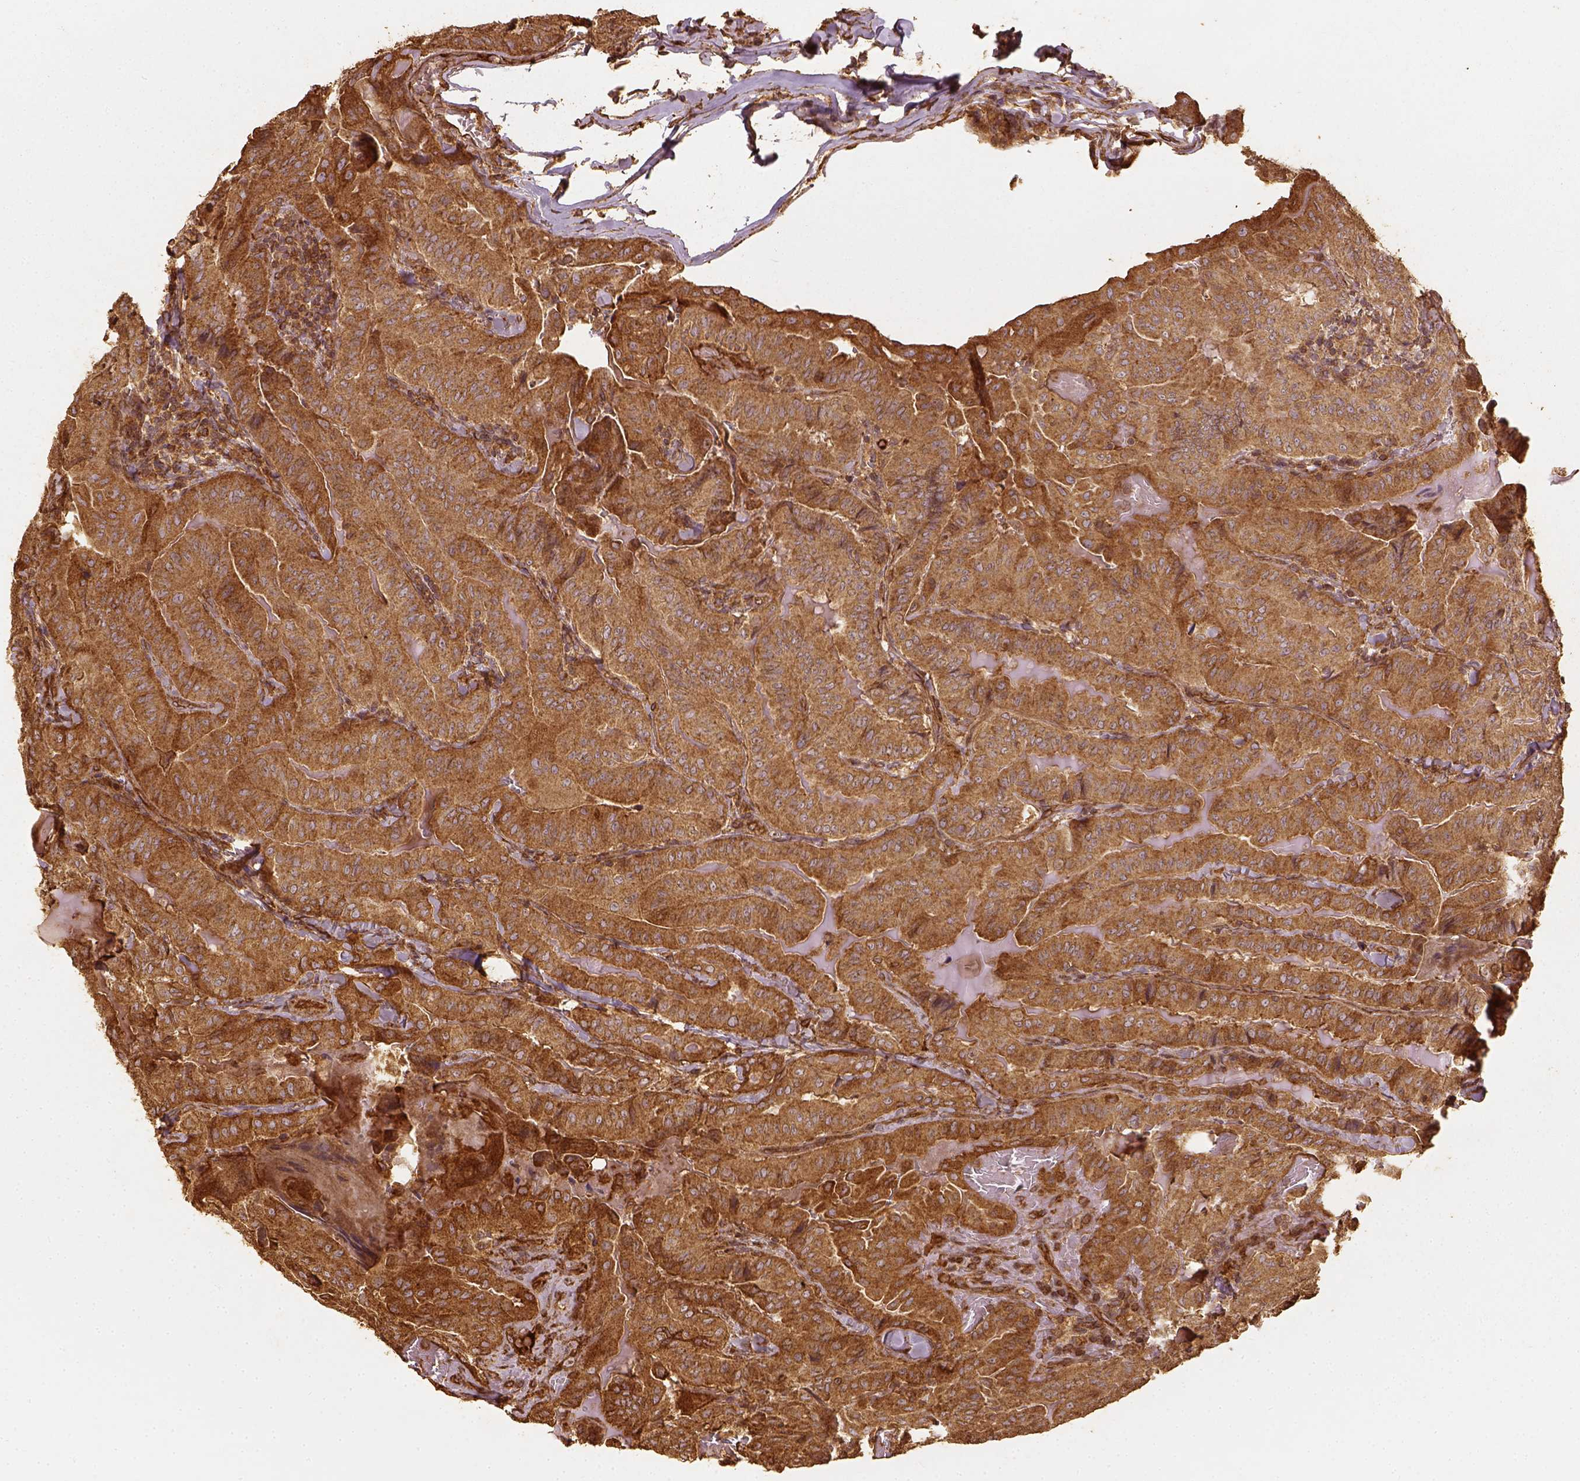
{"staining": {"intensity": "moderate", "quantity": ">75%", "location": "cytoplasmic/membranous"}, "tissue": "thyroid cancer", "cell_type": "Tumor cells", "image_type": "cancer", "snomed": [{"axis": "morphology", "description": "Papillary adenocarcinoma, NOS"}, {"axis": "topography", "description": "Thyroid gland"}], "caption": "Immunohistochemistry photomicrograph of human thyroid cancer stained for a protein (brown), which displays medium levels of moderate cytoplasmic/membranous expression in approximately >75% of tumor cells.", "gene": "VEGFA", "patient": {"sex": "female", "age": 68}}